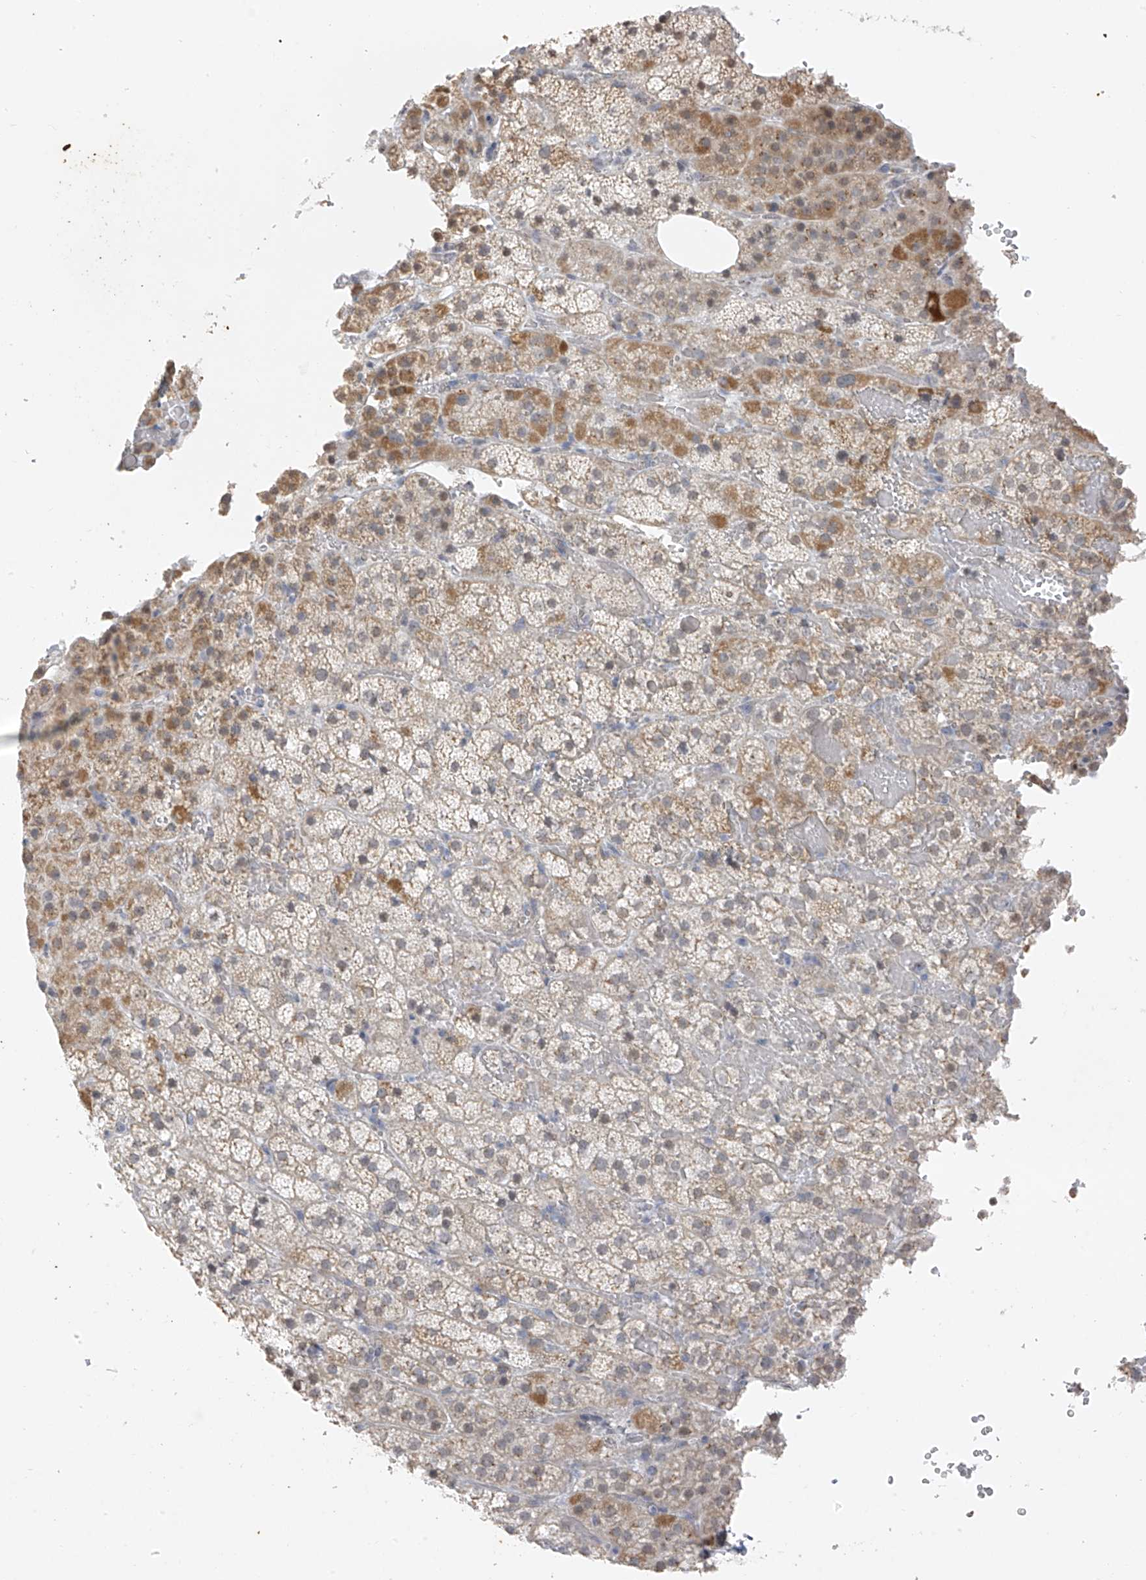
{"staining": {"intensity": "moderate", "quantity": "25%-75%", "location": "cytoplasmic/membranous"}, "tissue": "adrenal gland", "cell_type": "Glandular cells", "image_type": "normal", "snomed": [{"axis": "morphology", "description": "Normal tissue, NOS"}, {"axis": "topography", "description": "Adrenal gland"}], "caption": "Glandular cells display moderate cytoplasmic/membranous expression in about 25%-75% of cells in normal adrenal gland.", "gene": "DYRK1B", "patient": {"sex": "female", "age": 59}}